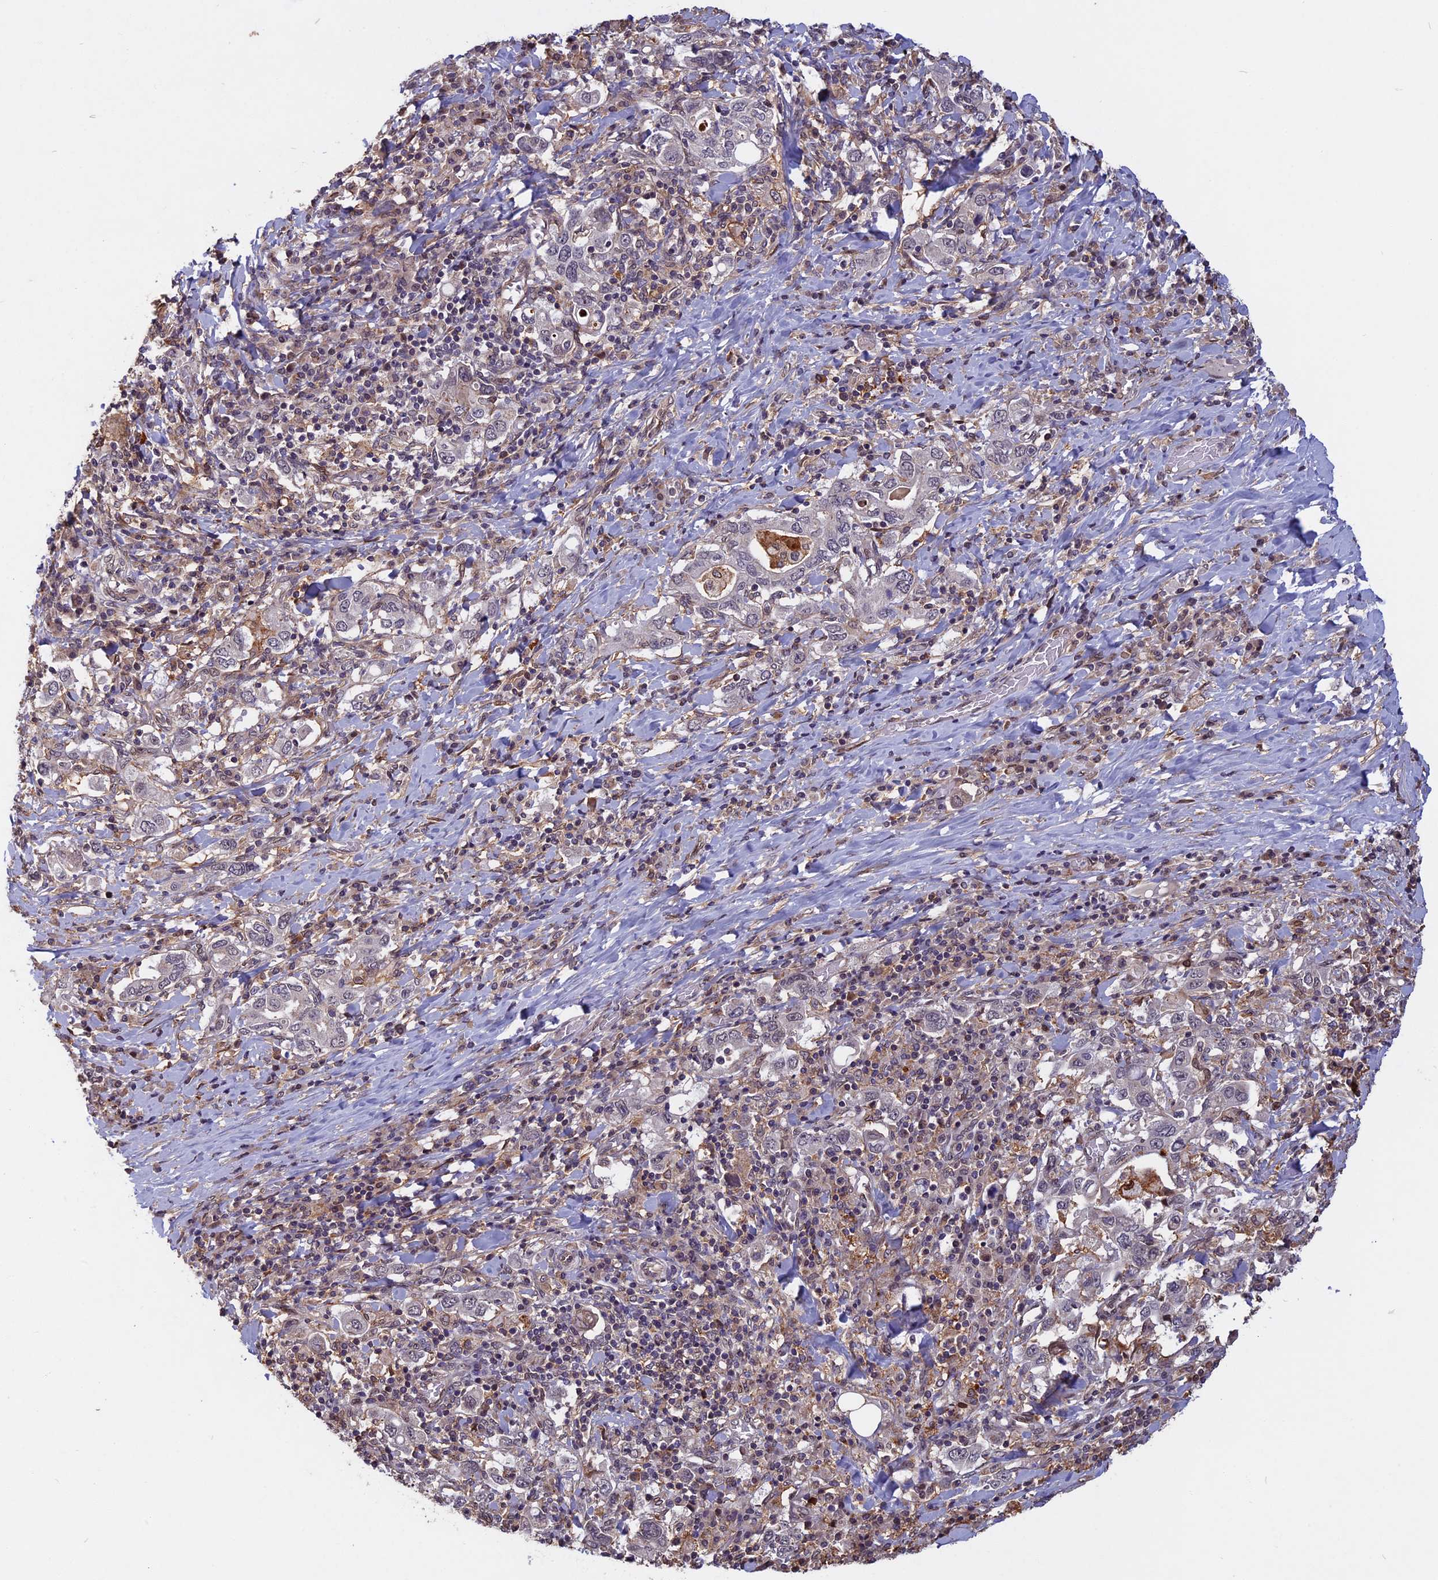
{"staining": {"intensity": "negative", "quantity": "none", "location": "none"}, "tissue": "stomach cancer", "cell_type": "Tumor cells", "image_type": "cancer", "snomed": [{"axis": "morphology", "description": "Adenocarcinoma, NOS"}, {"axis": "topography", "description": "Stomach, upper"}, {"axis": "topography", "description": "Stomach"}], "caption": "An immunohistochemistry photomicrograph of stomach adenocarcinoma is shown. There is no staining in tumor cells of stomach adenocarcinoma.", "gene": "SPG11", "patient": {"sex": "male", "age": 62}}